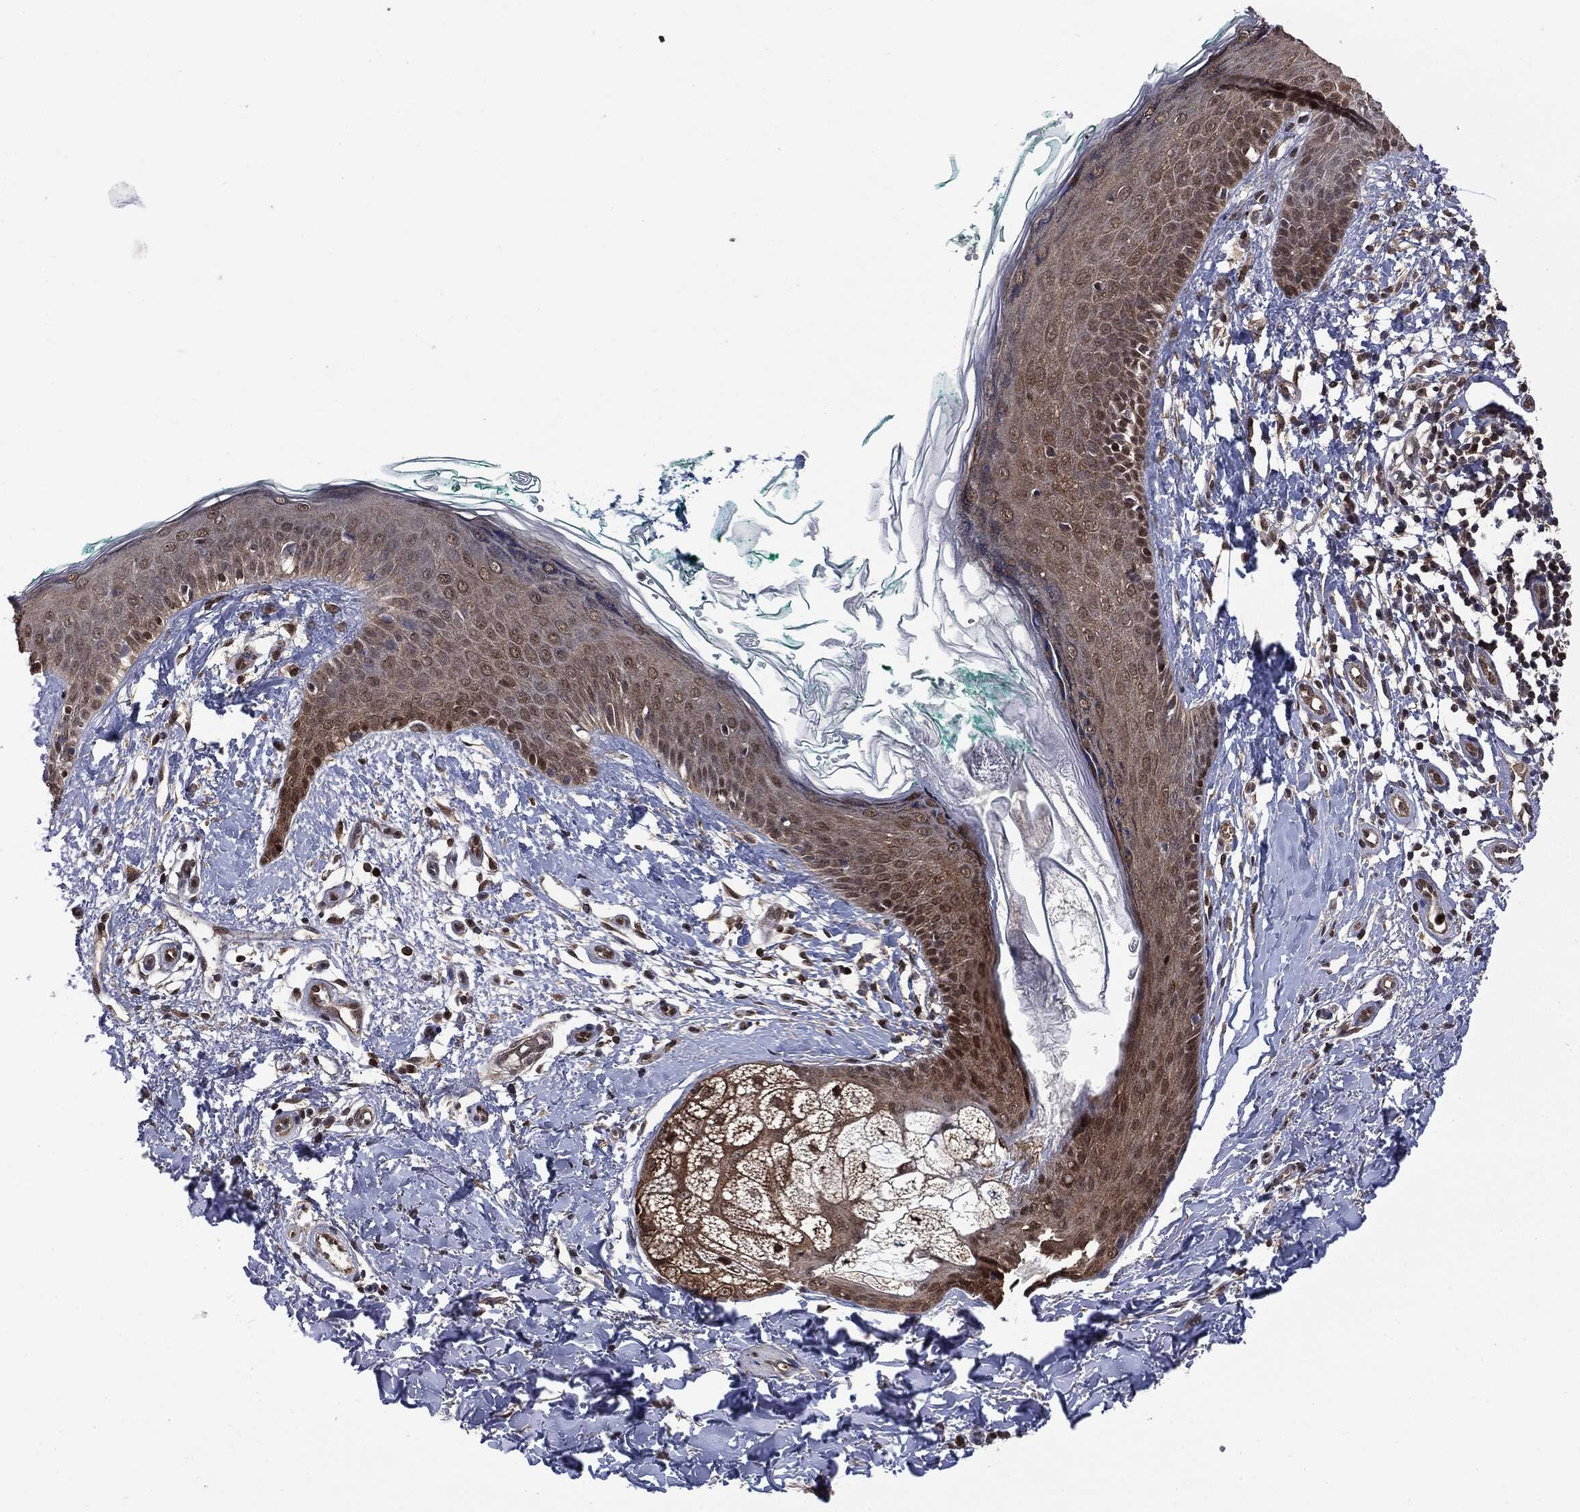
{"staining": {"intensity": "negative", "quantity": "none", "location": "none"}, "tissue": "skin", "cell_type": "Fibroblasts", "image_type": "normal", "snomed": [{"axis": "morphology", "description": "Normal tissue, NOS"}, {"axis": "morphology", "description": "Basal cell carcinoma"}, {"axis": "topography", "description": "Skin"}], "caption": "Fibroblasts show no significant protein positivity in benign skin.", "gene": "GPI", "patient": {"sex": "male", "age": 33}}